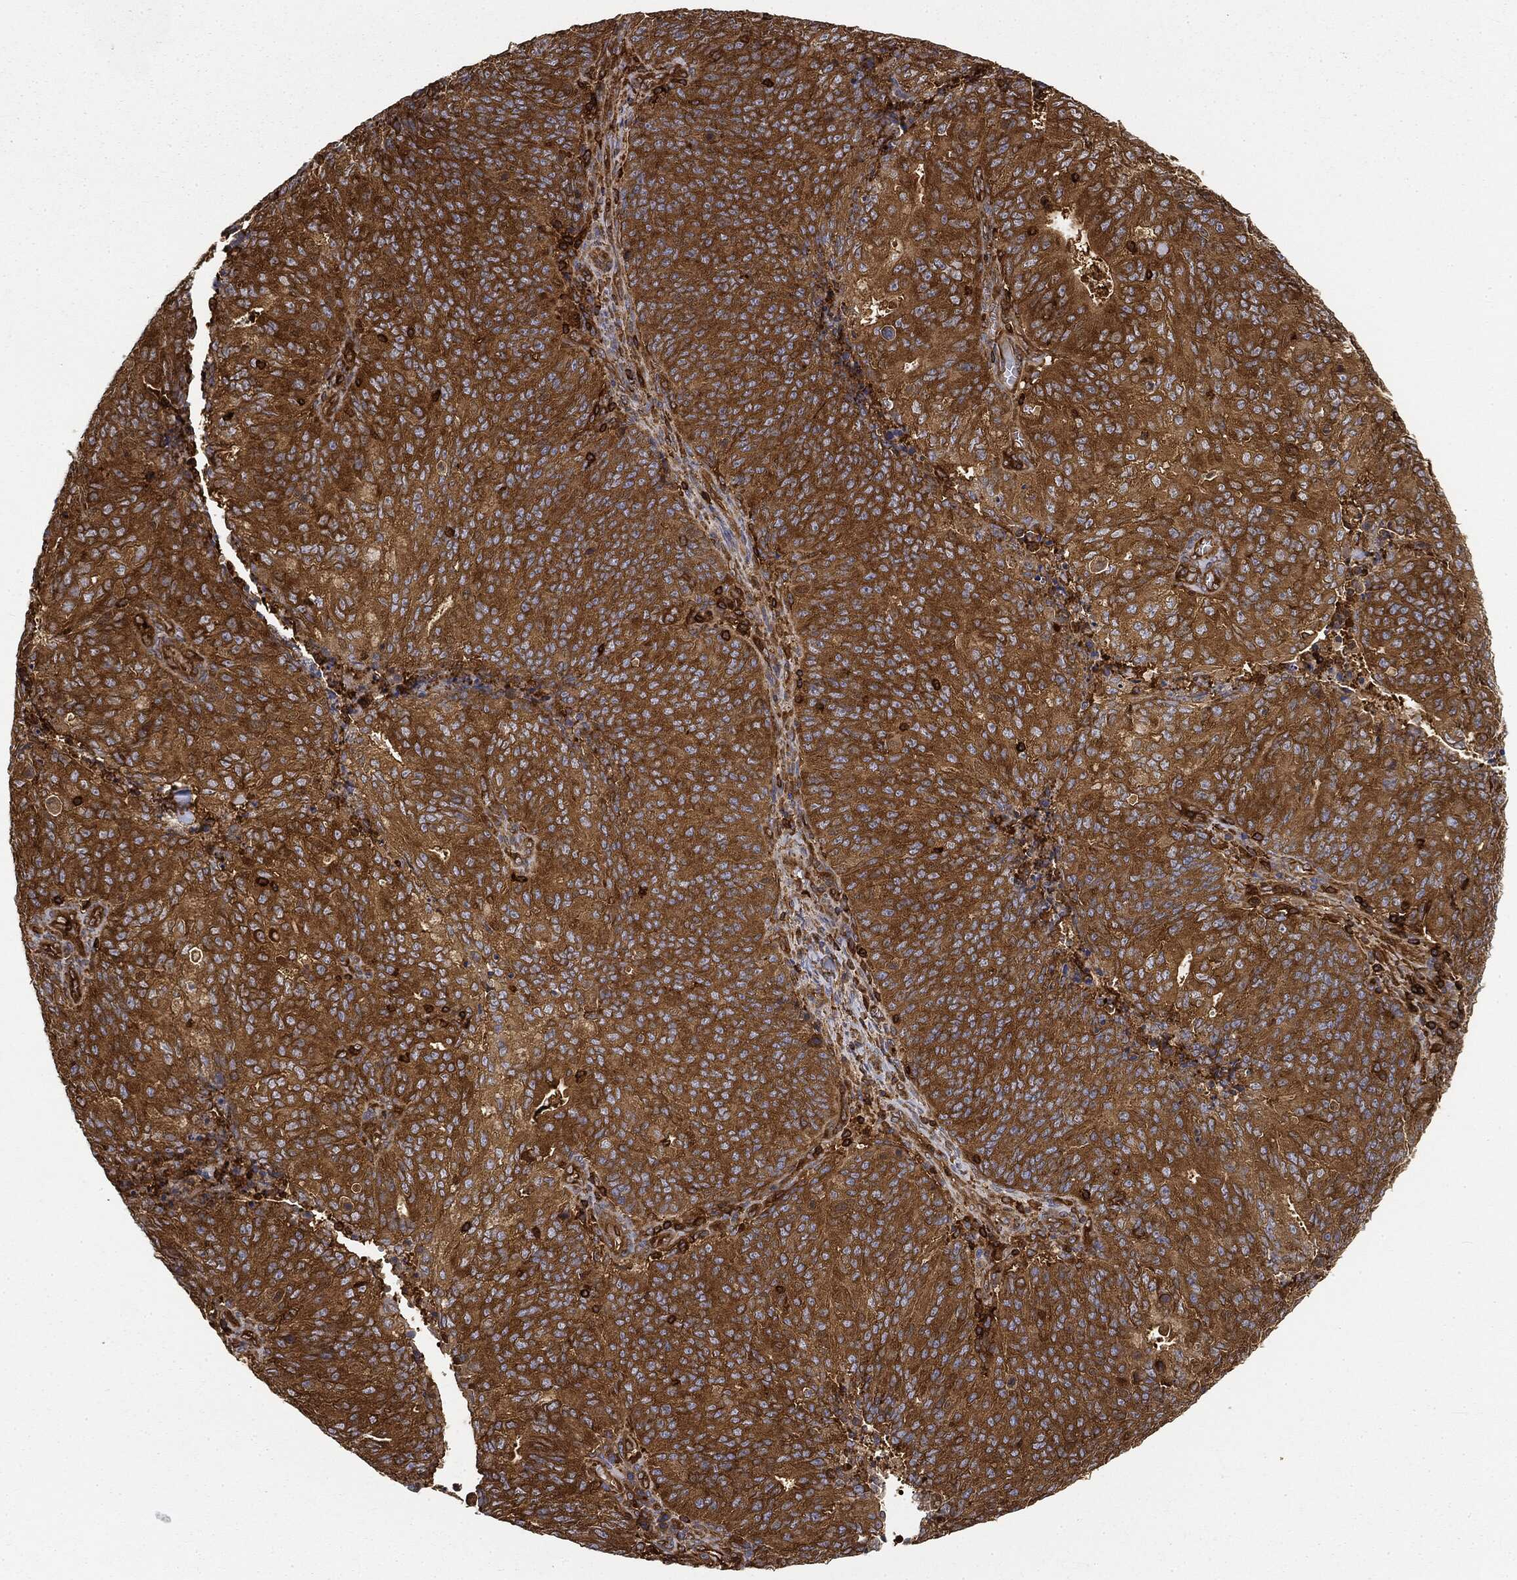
{"staining": {"intensity": "strong", "quantity": ">75%", "location": "cytoplasmic/membranous"}, "tissue": "endometrial cancer", "cell_type": "Tumor cells", "image_type": "cancer", "snomed": [{"axis": "morphology", "description": "Adenocarcinoma, NOS"}, {"axis": "topography", "description": "Endometrium"}], "caption": "Endometrial adenocarcinoma stained for a protein shows strong cytoplasmic/membranous positivity in tumor cells.", "gene": "WDR1", "patient": {"sex": "female", "age": 82}}